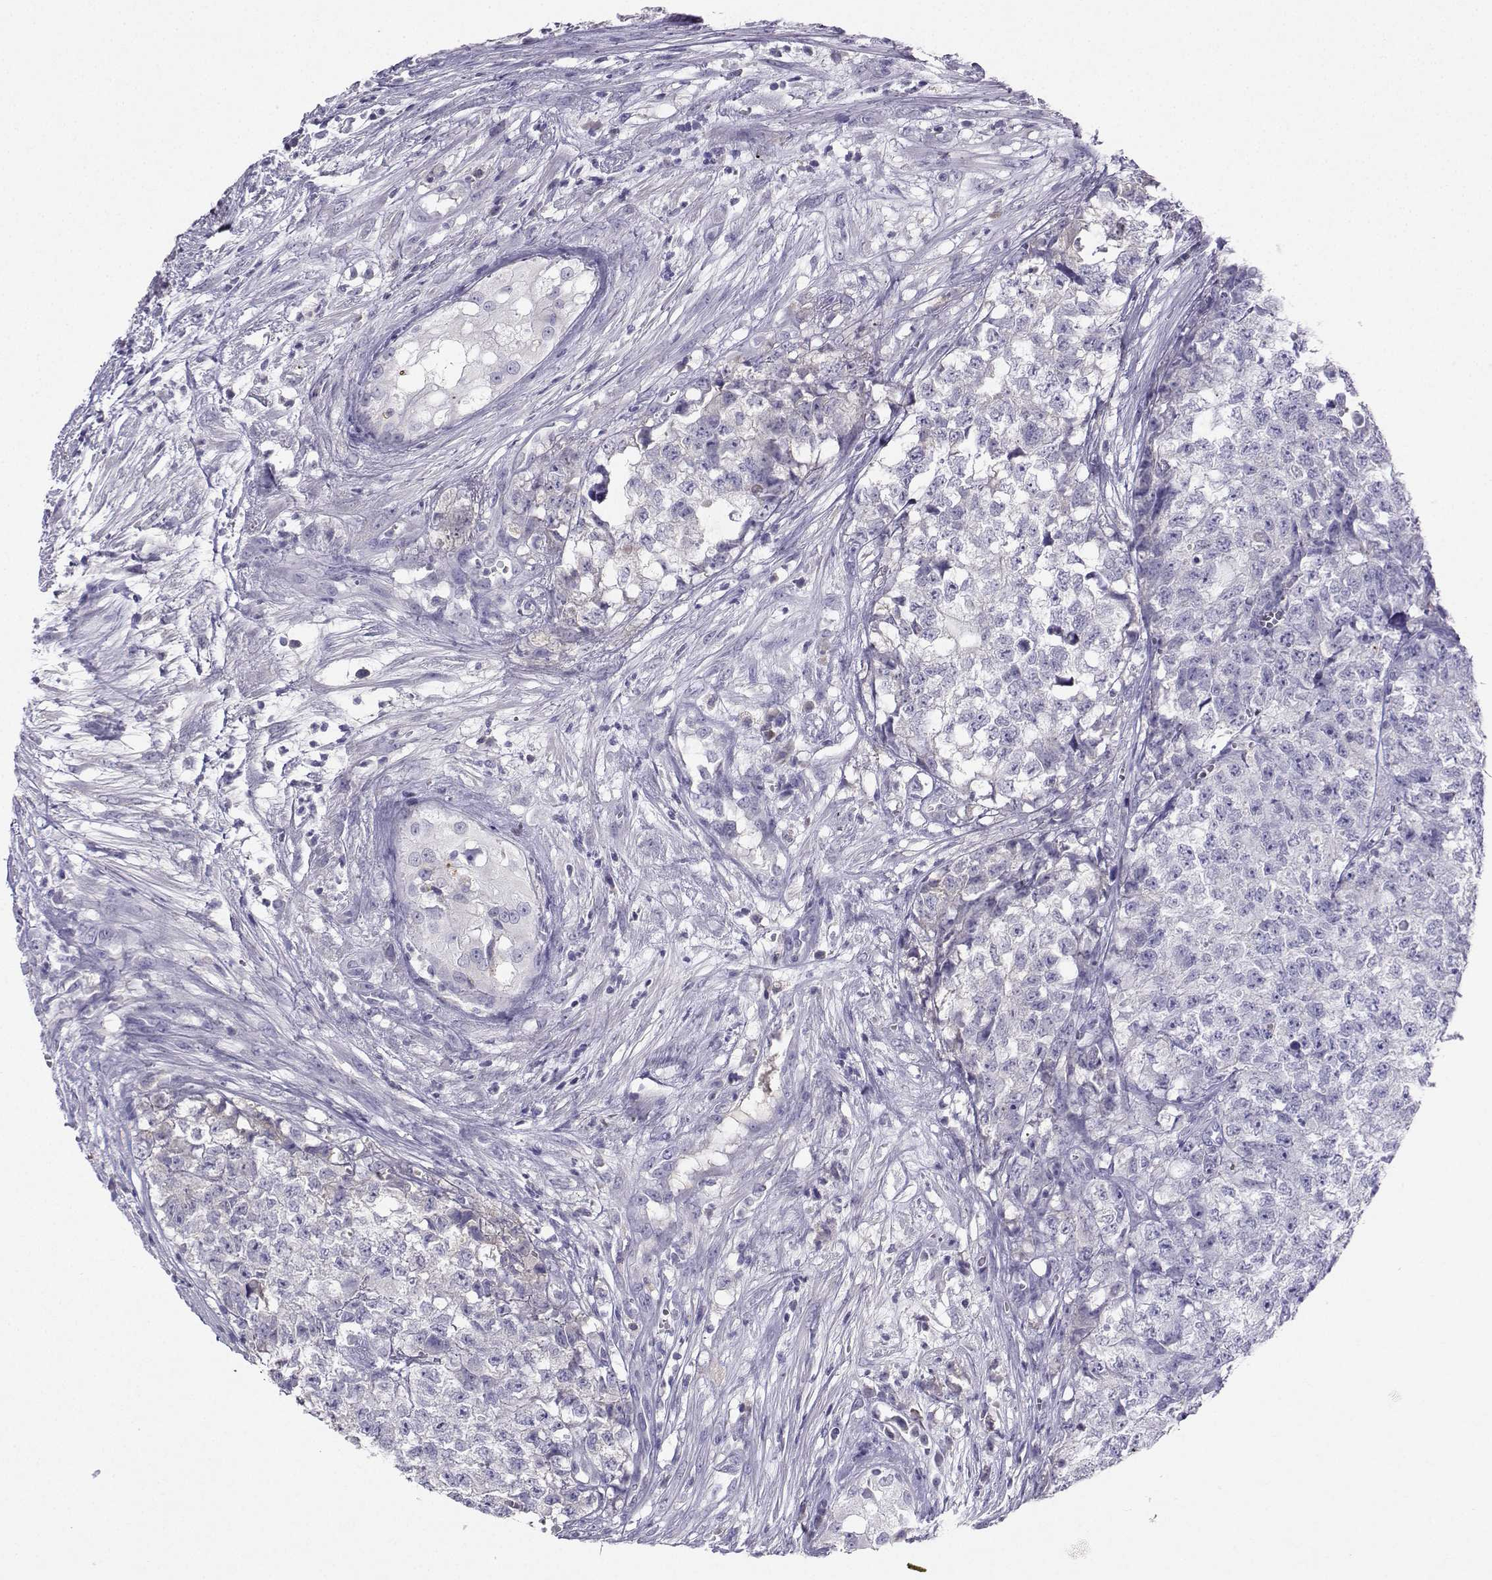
{"staining": {"intensity": "negative", "quantity": "none", "location": "none"}, "tissue": "testis cancer", "cell_type": "Tumor cells", "image_type": "cancer", "snomed": [{"axis": "morphology", "description": "Seminoma, NOS"}, {"axis": "morphology", "description": "Carcinoma, Embryonal, NOS"}, {"axis": "topography", "description": "Testis"}], "caption": "An IHC photomicrograph of seminoma (testis) is shown. There is no staining in tumor cells of seminoma (testis). (DAB (3,3'-diaminobenzidine) immunohistochemistry (IHC), high magnification).", "gene": "GRIK4", "patient": {"sex": "male", "age": 22}}